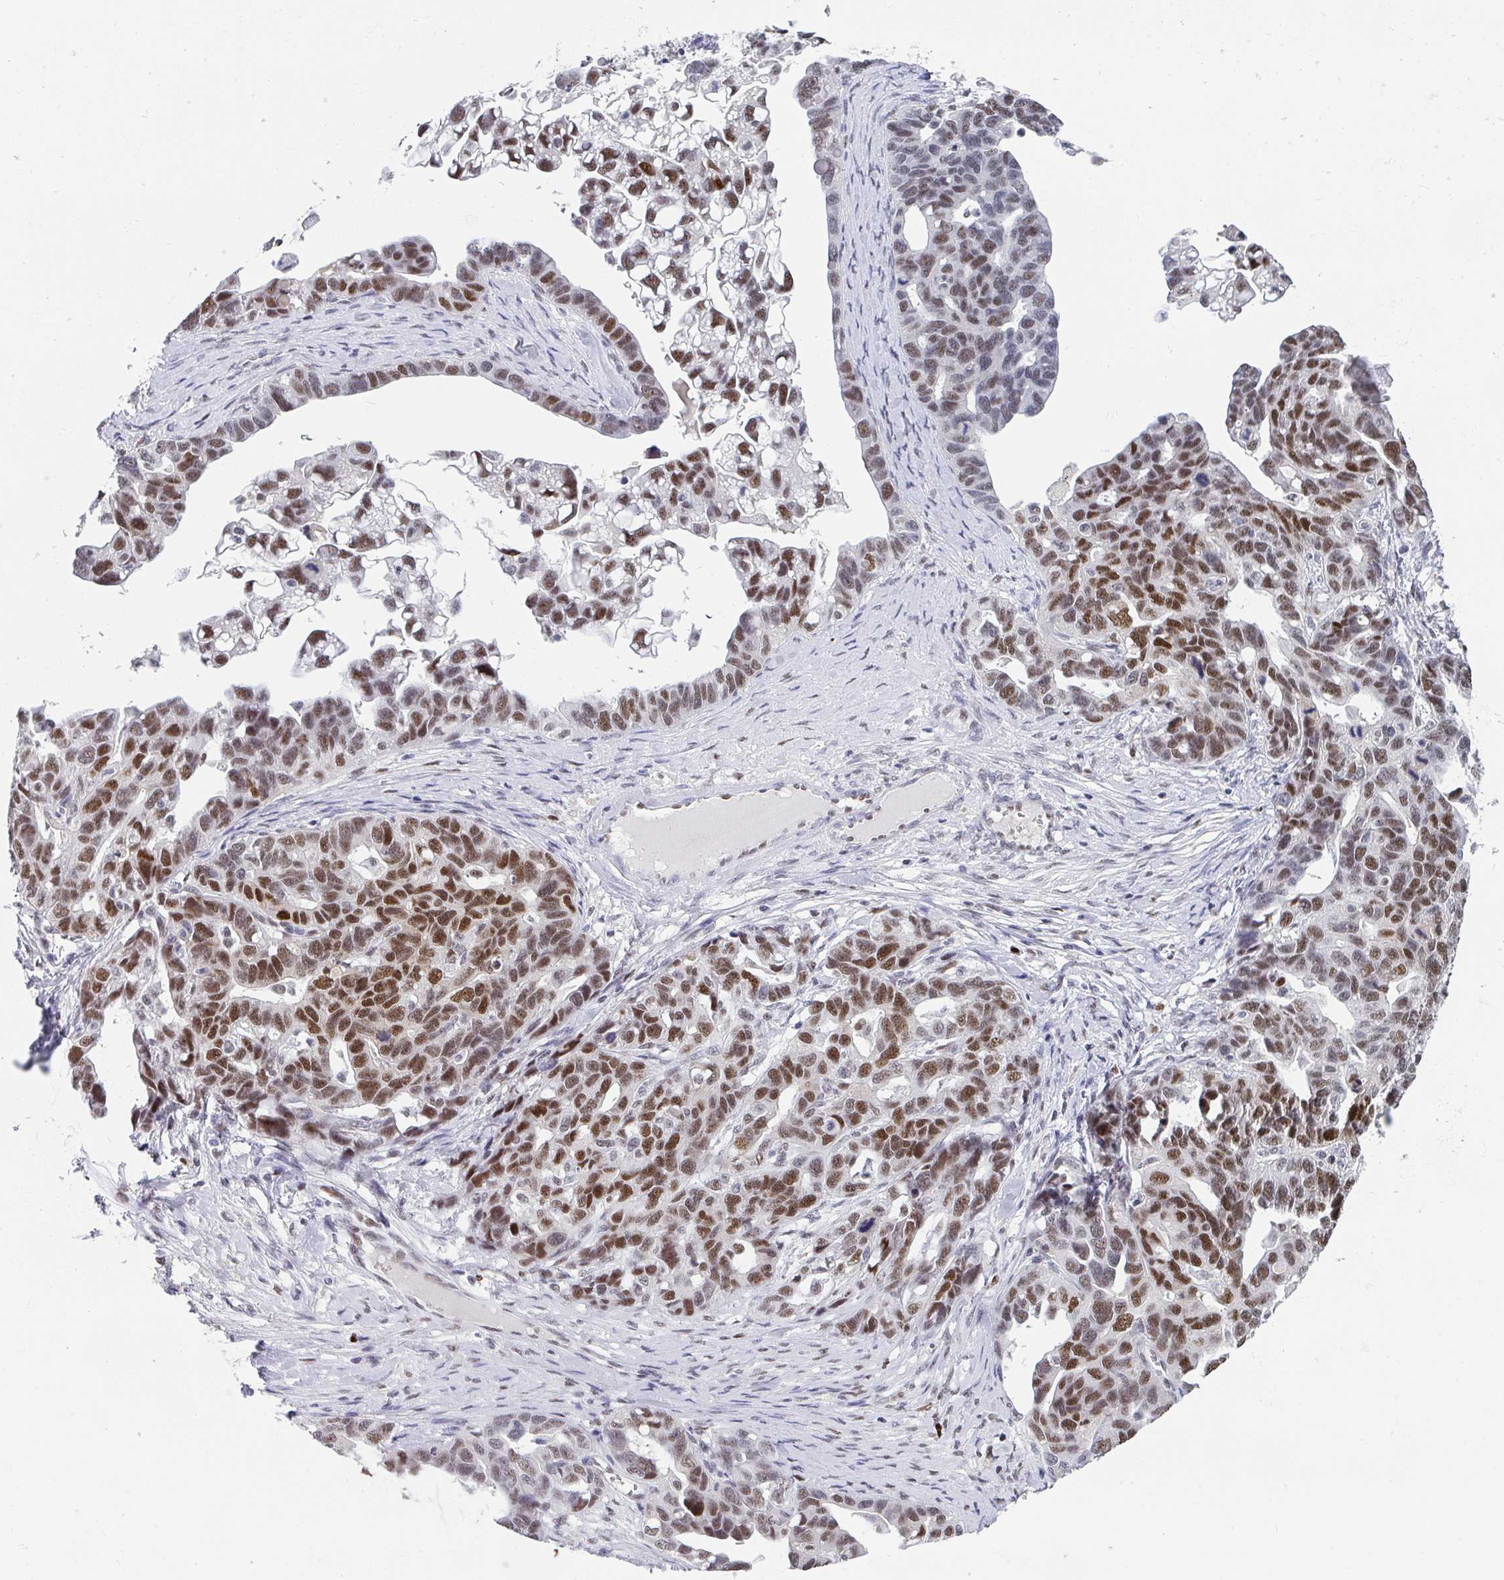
{"staining": {"intensity": "moderate", "quantity": "25%-75%", "location": "nuclear"}, "tissue": "ovarian cancer", "cell_type": "Tumor cells", "image_type": "cancer", "snomed": [{"axis": "morphology", "description": "Cystadenocarcinoma, serous, NOS"}, {"axis": "topography", "description": "Ovary"}], "caption": "This is a micrograph of IHC staining of ovarian cancer (serous cystadenocarcinoma), which shows moderate staining in the nuclear of tumor cells.", "gene": "JDP2", "patient": {"sex": "female", "age": 69}}